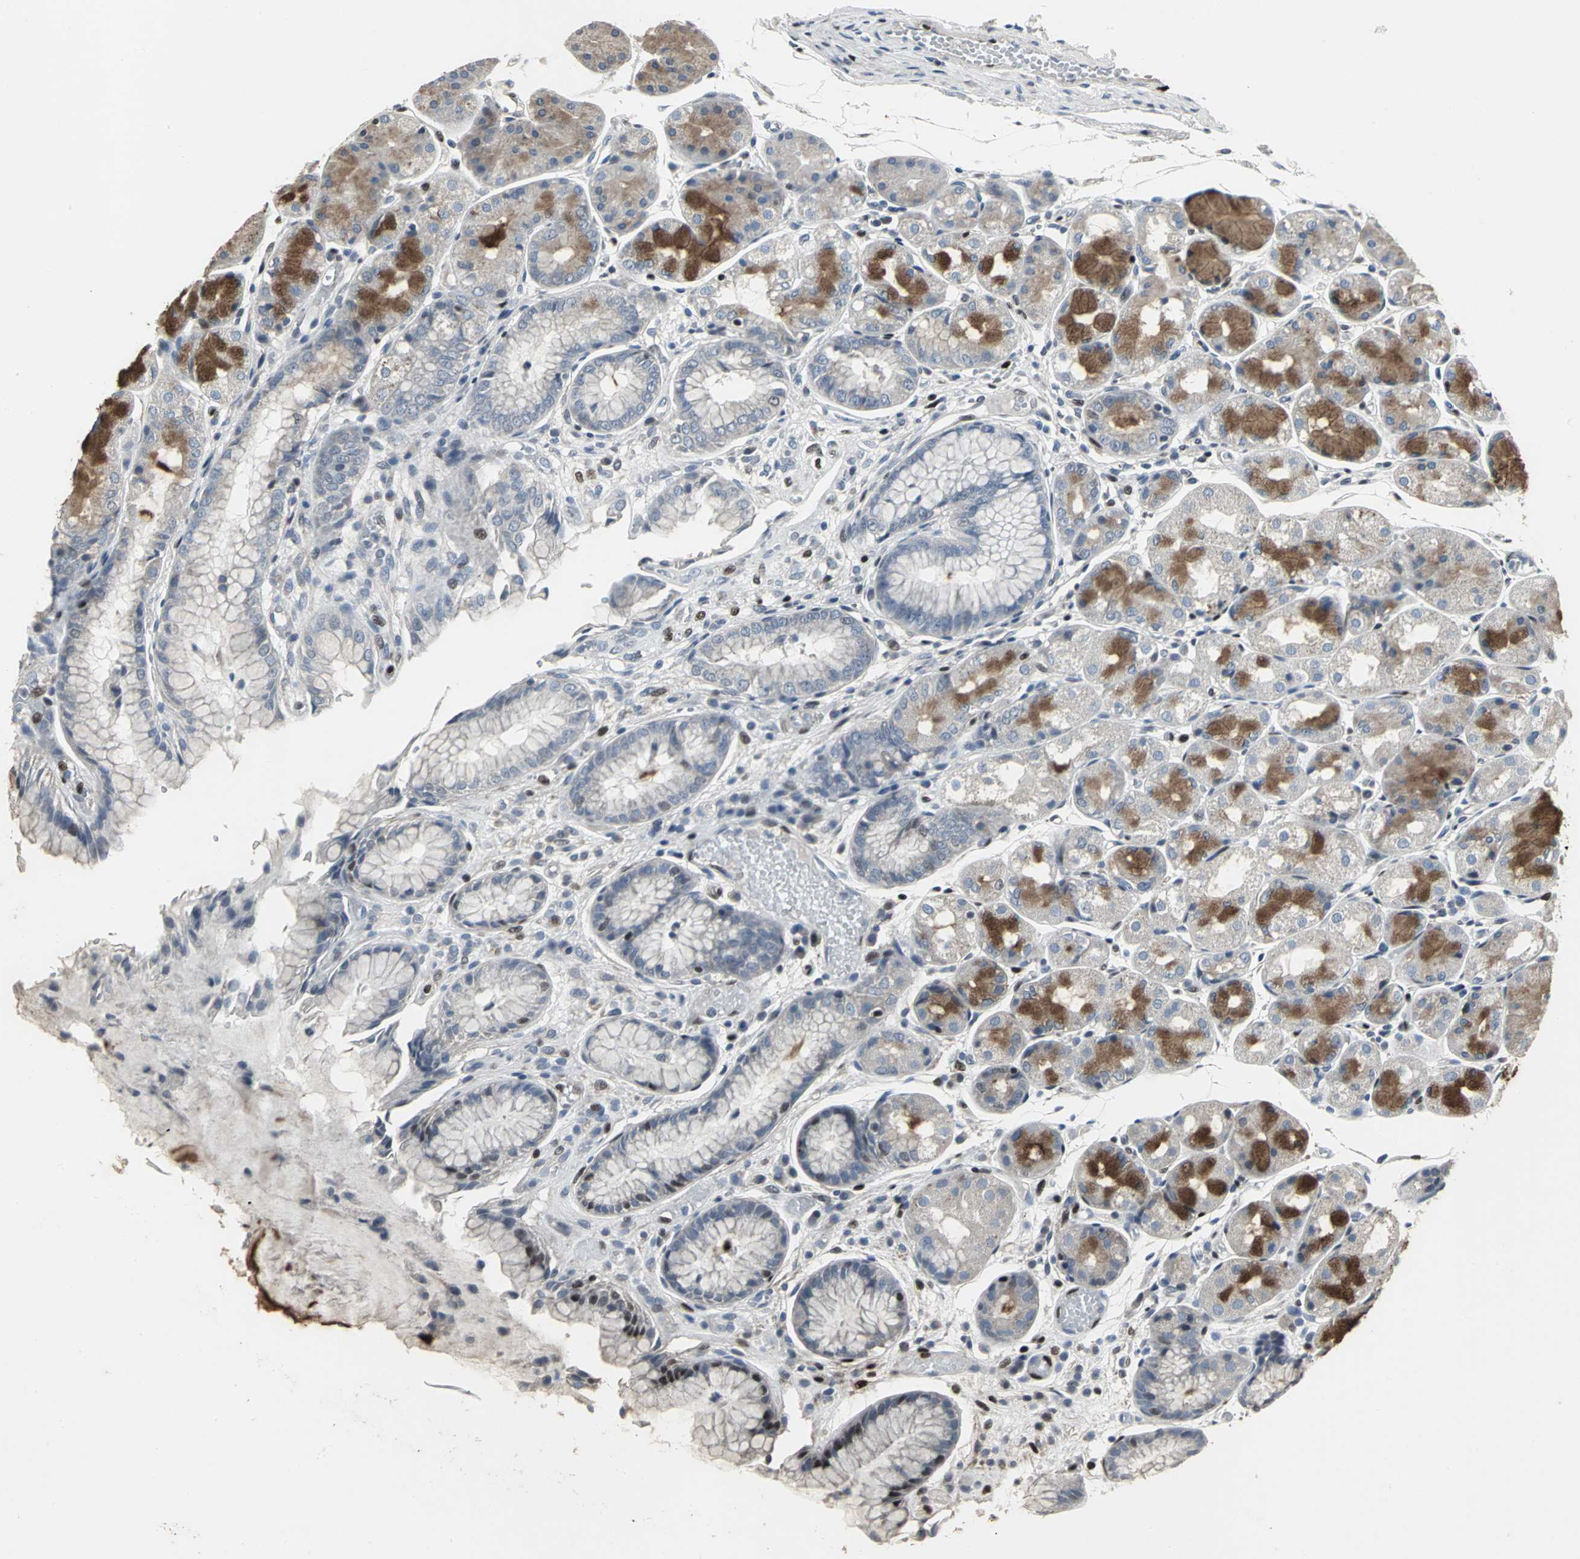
{"staining": {"intensity": "moderate", "quantity": "25%-75%", "location": "cytoplasmic/membranous,nuclear"}, "tissue": "stomach", "cell_type": "Glandular cells", "image_type": "normal", "snomed": [{"axis": "morphology", "description": "Normal tissue, NOS"}, {"axis": "topography", "description": "Stomach, upper"}], "caption": "Protein staining of benign stomach shows moderate cytoplasmic/membranous,nuclear positivity in about 25%-75% of glandular cells. The protein is shown in brown color, while the nuclei are stained blue.", "gene": "SRF", "patient": {"sex": "male", "age": 72}}